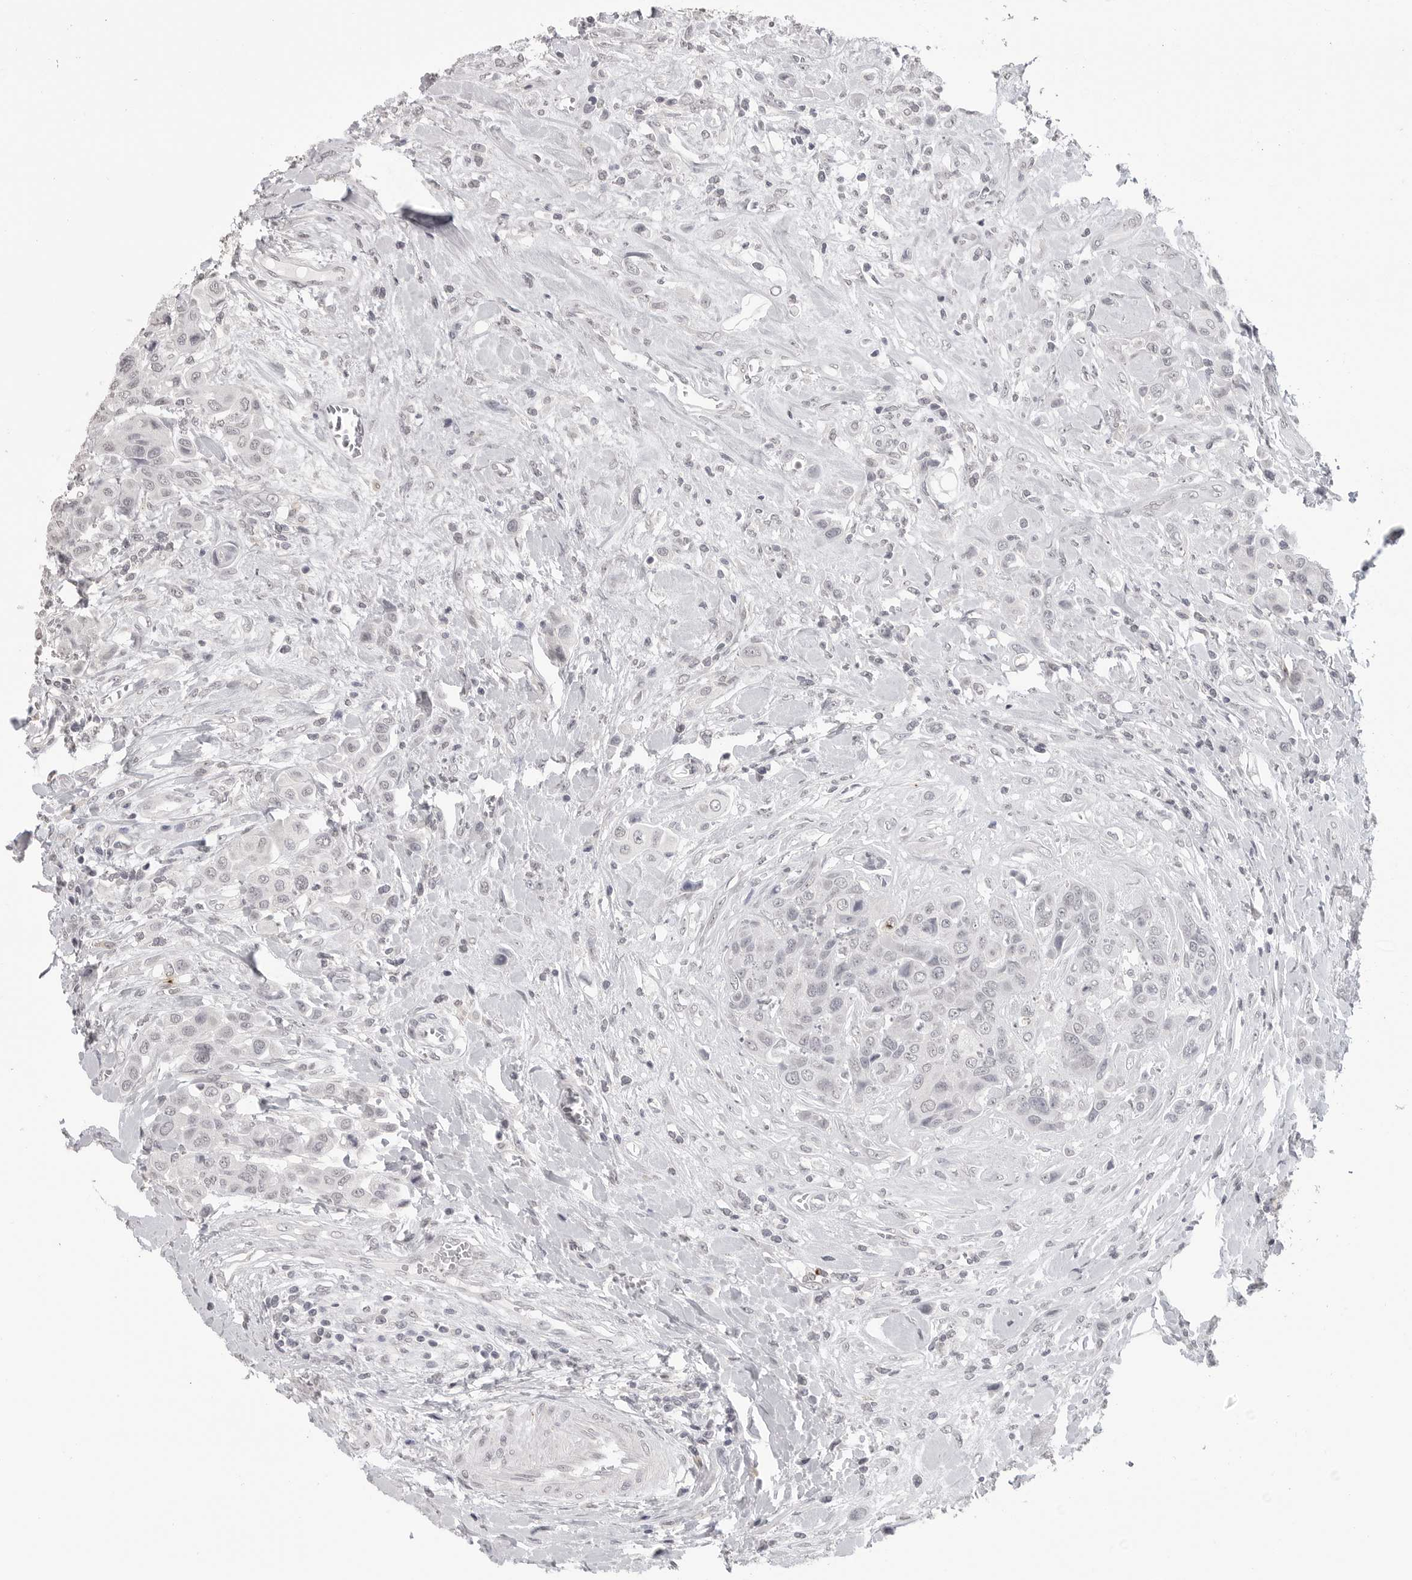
{"staining": {"intensity": "negative", "quantity": "none", "location": "none"}, "tissue": "urothelial cancer", "cell_type": "Tumor cells", "image_type": "cancer", "snomed": [{"axis": "morphology", "description": "Urothelial carcinoma, High grade"}, {"axis": "topography", "description": "Urinary bladder"}], "caption": "Immunohistochemical staining of urothelial cancer demonstrates no significant staining in tumor cells. The staining was performed using DAB to visualize the protein expression in brown, while the nuclei were stained in blue with hematoxylin (Magnification: 20x).", "gene": "PRSS1", "patient": {"sex": "male", "age": 50}}